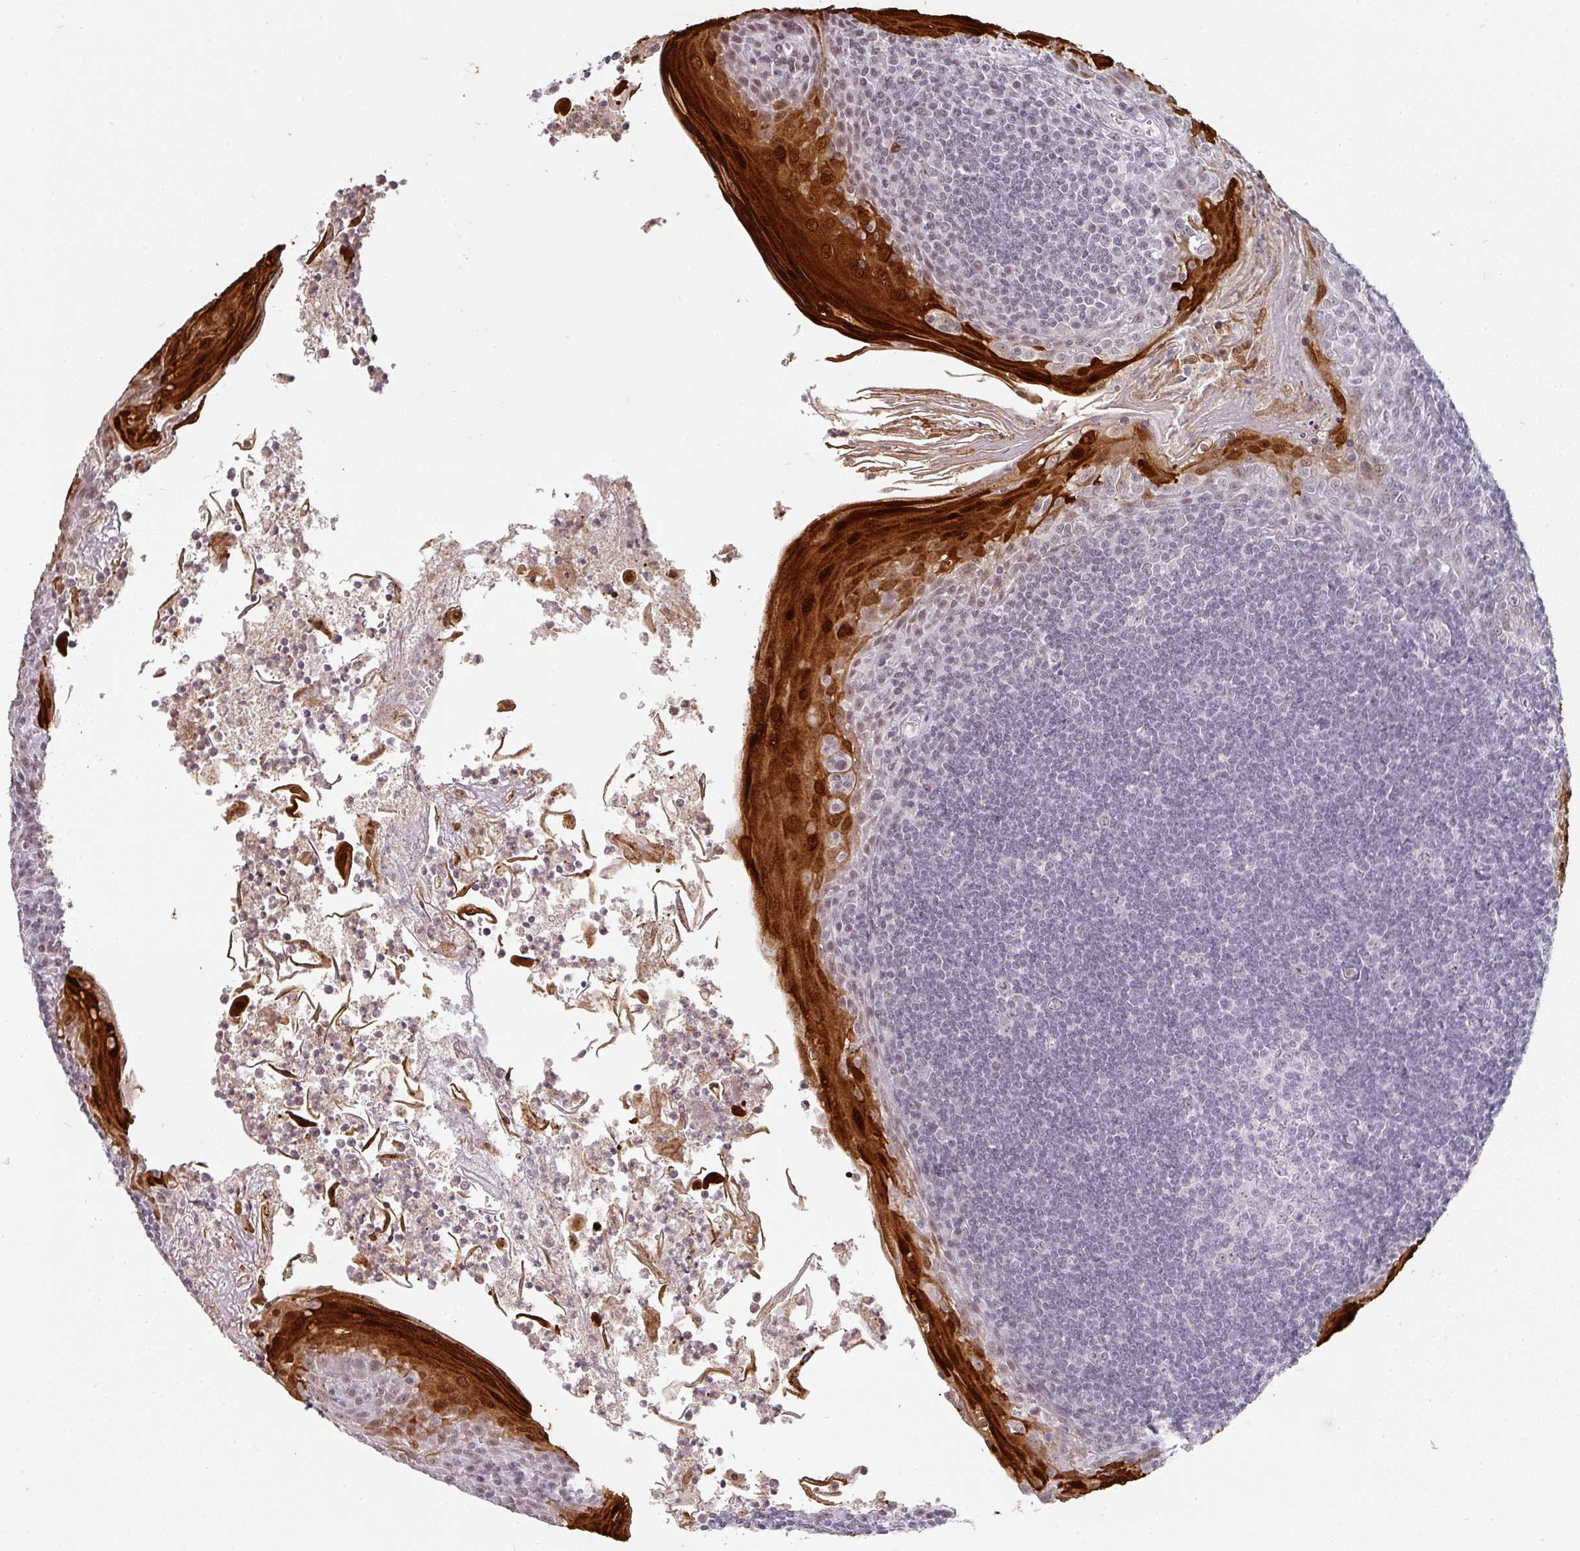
{"staining": {"intensity": "negative", "quantity": "none", "location": "none"}, "tissue": "tonsil", "cell_type": "Germinal center cells", "image_type": "normal", "snomed": [{"axis": "morphology", "description": "Normal tissue, NOS"}, {"axis": "topography", "description": "Tonsil"}], "caption": "There is no significant positivity in germinal center cells of tonsil. (DAB (3,3'-diaminobenzidine) immunohistochemistry (IHC), high magnification).", "gene": "SPRR1A", "patient": {"sex": "male", "age": 27}}